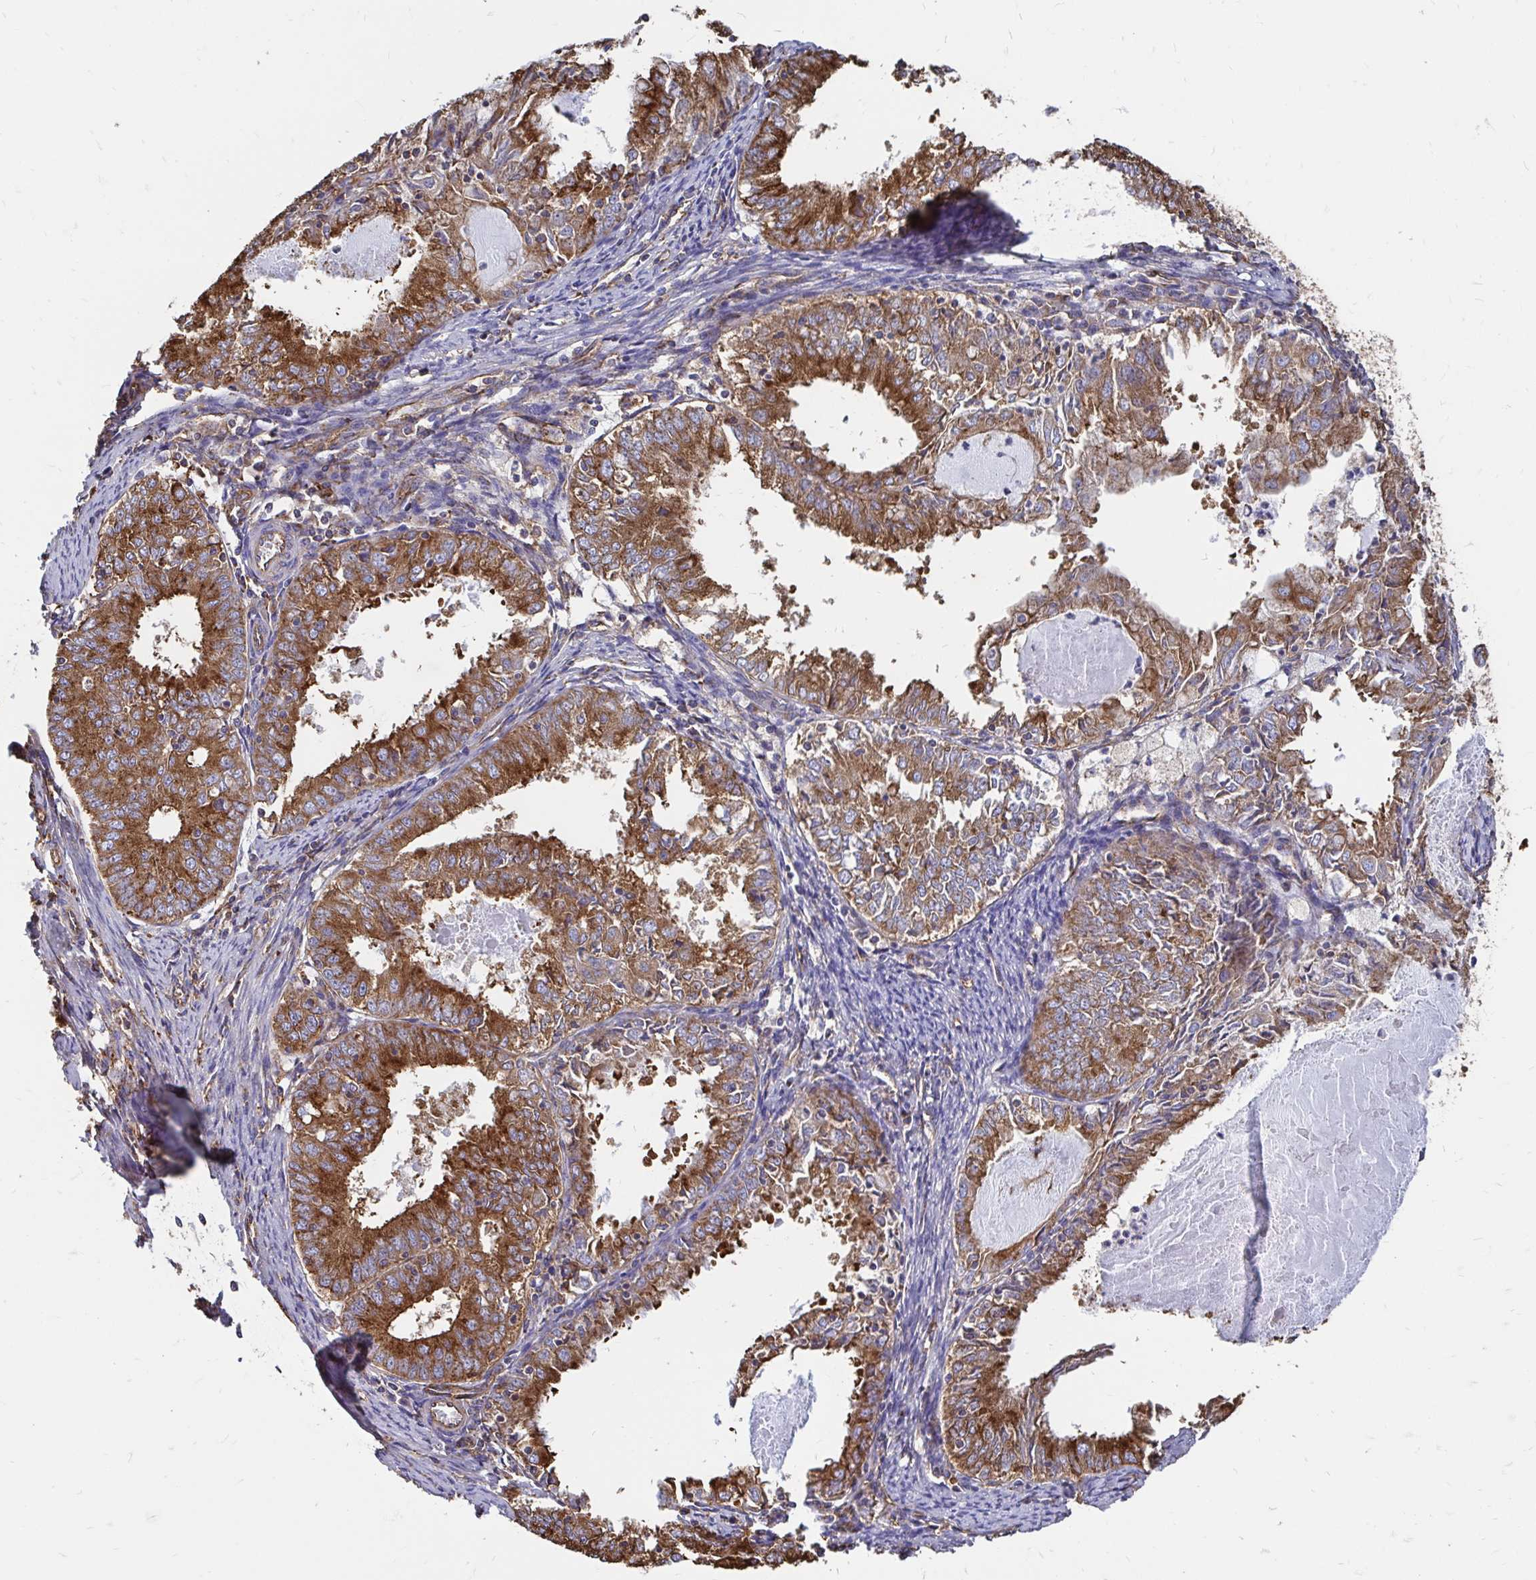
{"staining": {"intensity": "strong", "quantity": ">75%", "location": "cytoplasmic/membranous"}, "tissue": "endometrial cancer", "cell_type": "Tumor cells", "image_type": "cancer", "snomed": [{"axis": "morphology", "description": "Adenocarcinoma, NOS"}, {"axis": "topography", "description": "Endometrium"}], "caption": "Protein analysis of endometrial cancer tissue reveals strong cytoplasmic/membranous expression in about >75% of tumor cells.", "gene": "CLTC", "patient": {"sex": "female", "age": 57}}